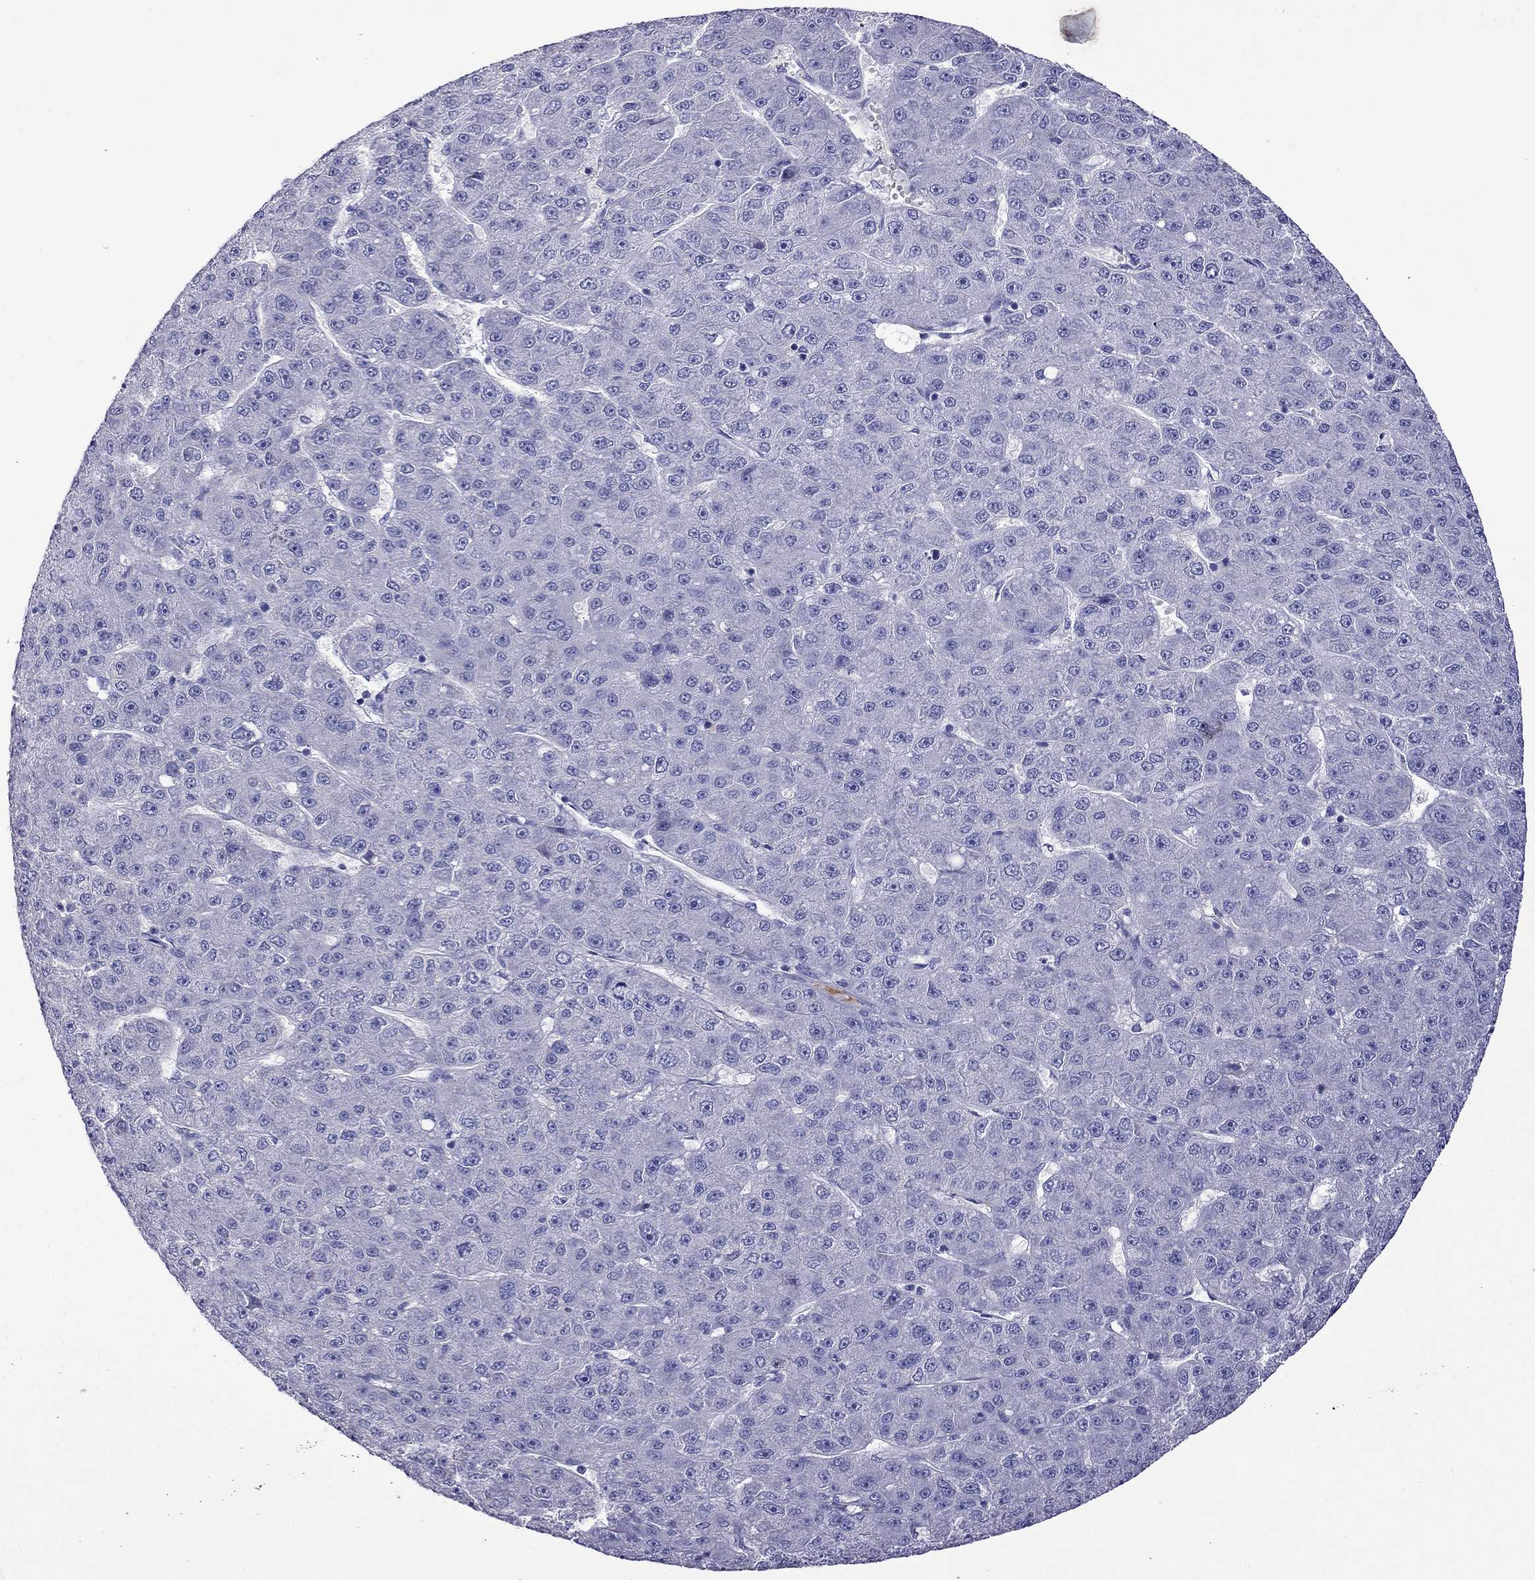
{"staining": {"intensity": "negative", "quantity": "none", "location": "none"}, "tissue": "liver cancer", "cell_type": "Tumor cells", "image_type": "cancer", "snomed": [{"axis": "morphology", "description": "Carcinoma, Hepatocellular, NOS"}, {"axis": "topography", "description": "Liver"}], "caption": "DAB (3,3'-diaminobenzidine) immunohistochemical staining of hepatocellular carcinoma (liver) displays no significant staining in tumor cells.", "gene": "STAR", "patient": {"sex": "male", "age": 67}}